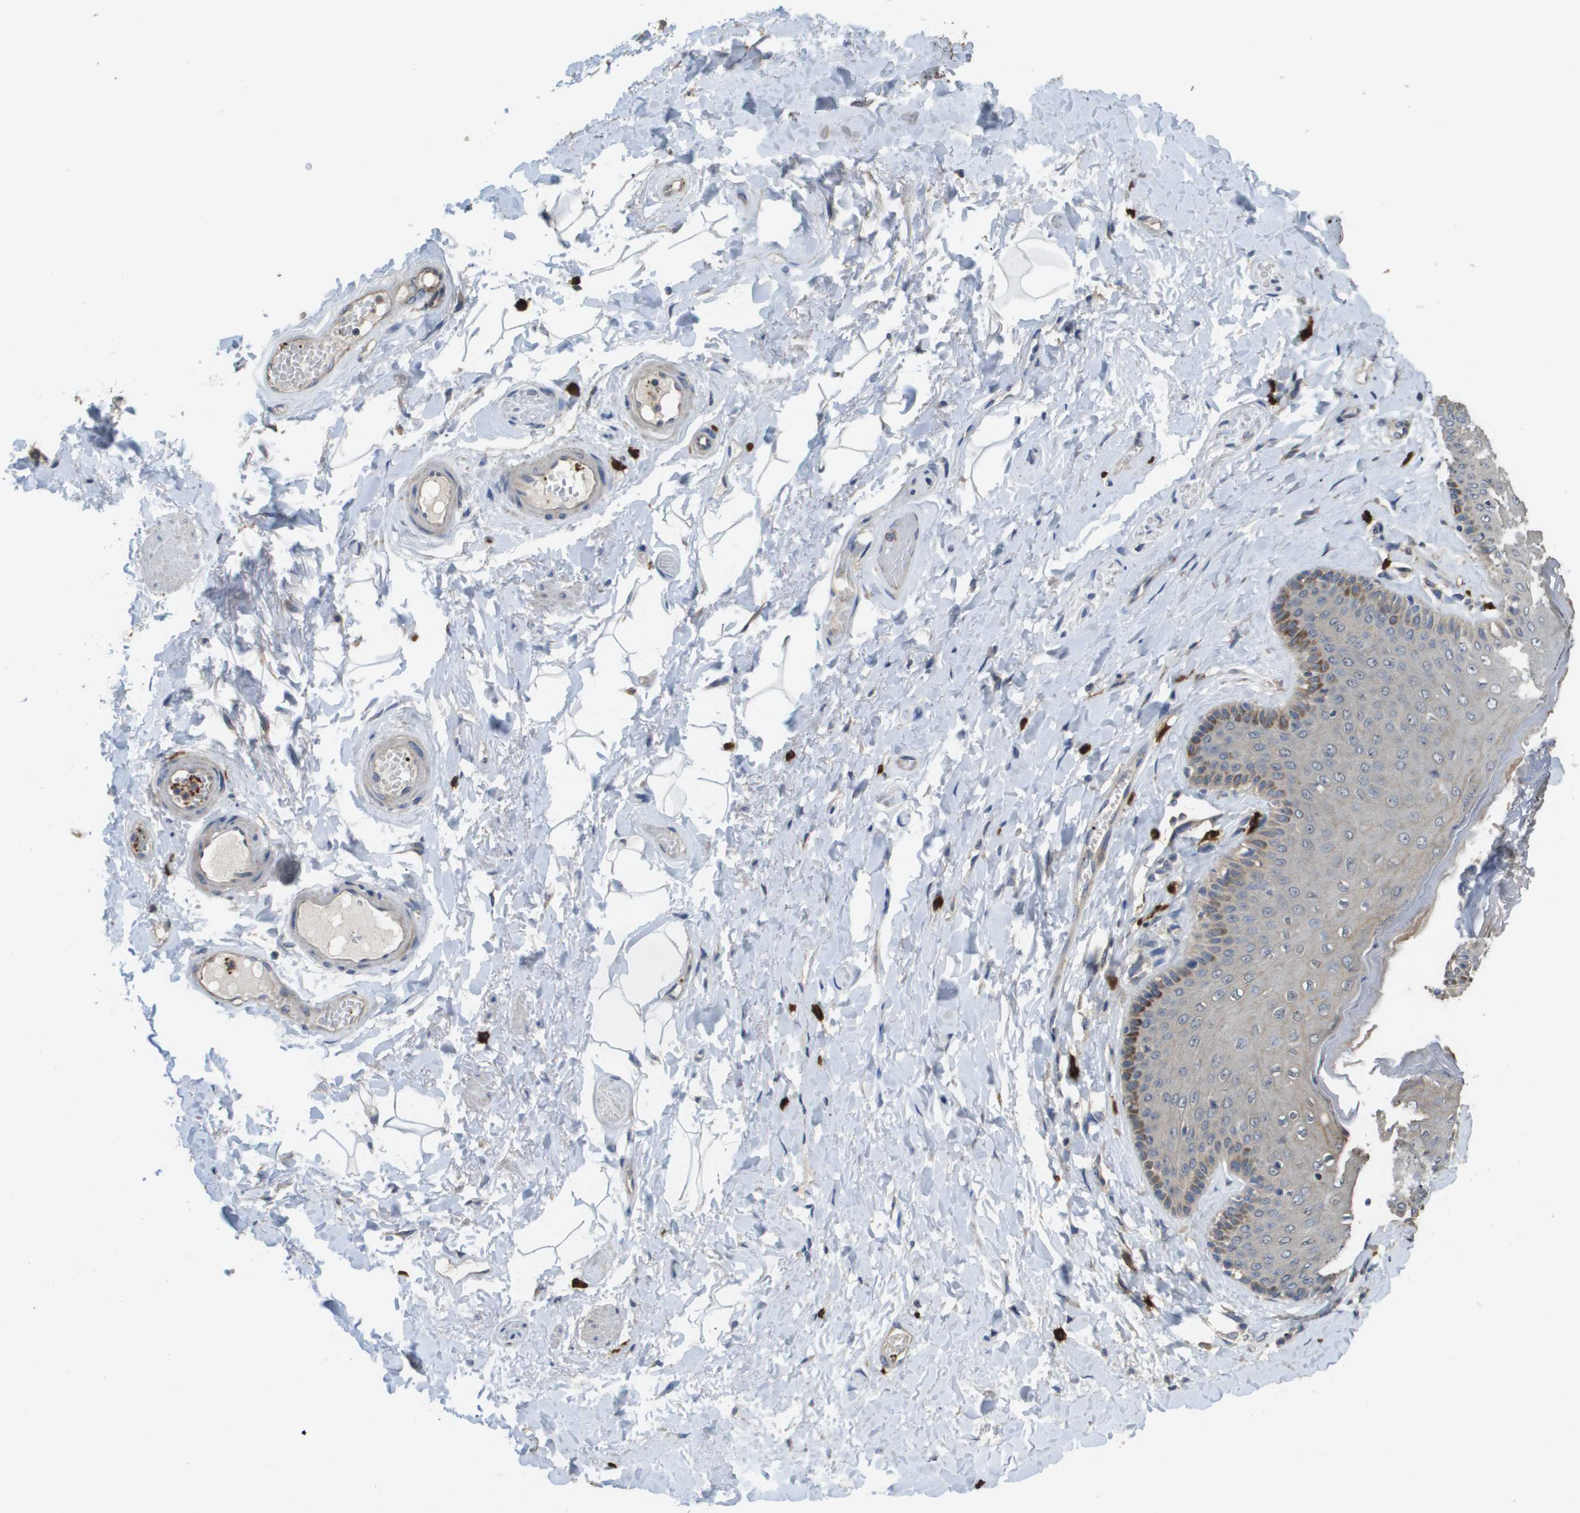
{"staining": {"intensity": "moderate", "quantity": "25%-75%", "location": "cytoplasmic/membranous"}, "tissue": "skin", "cell_type": "Epidermal cells", "image_type": "normal", "snomed": [{"axis": "morphology", "description": "Normal tissue, NOS"}, {"axis": "topography", "description": "Anal"}], "caption": "Skin stained for a protein shows moderate cytoplasmic/membranous positivity in epidermal cells. (DAB IHC with brightfield microscopy, high magnification).", "gene": "RAB27B", "patient": {"sex": "male", "age": 69}}